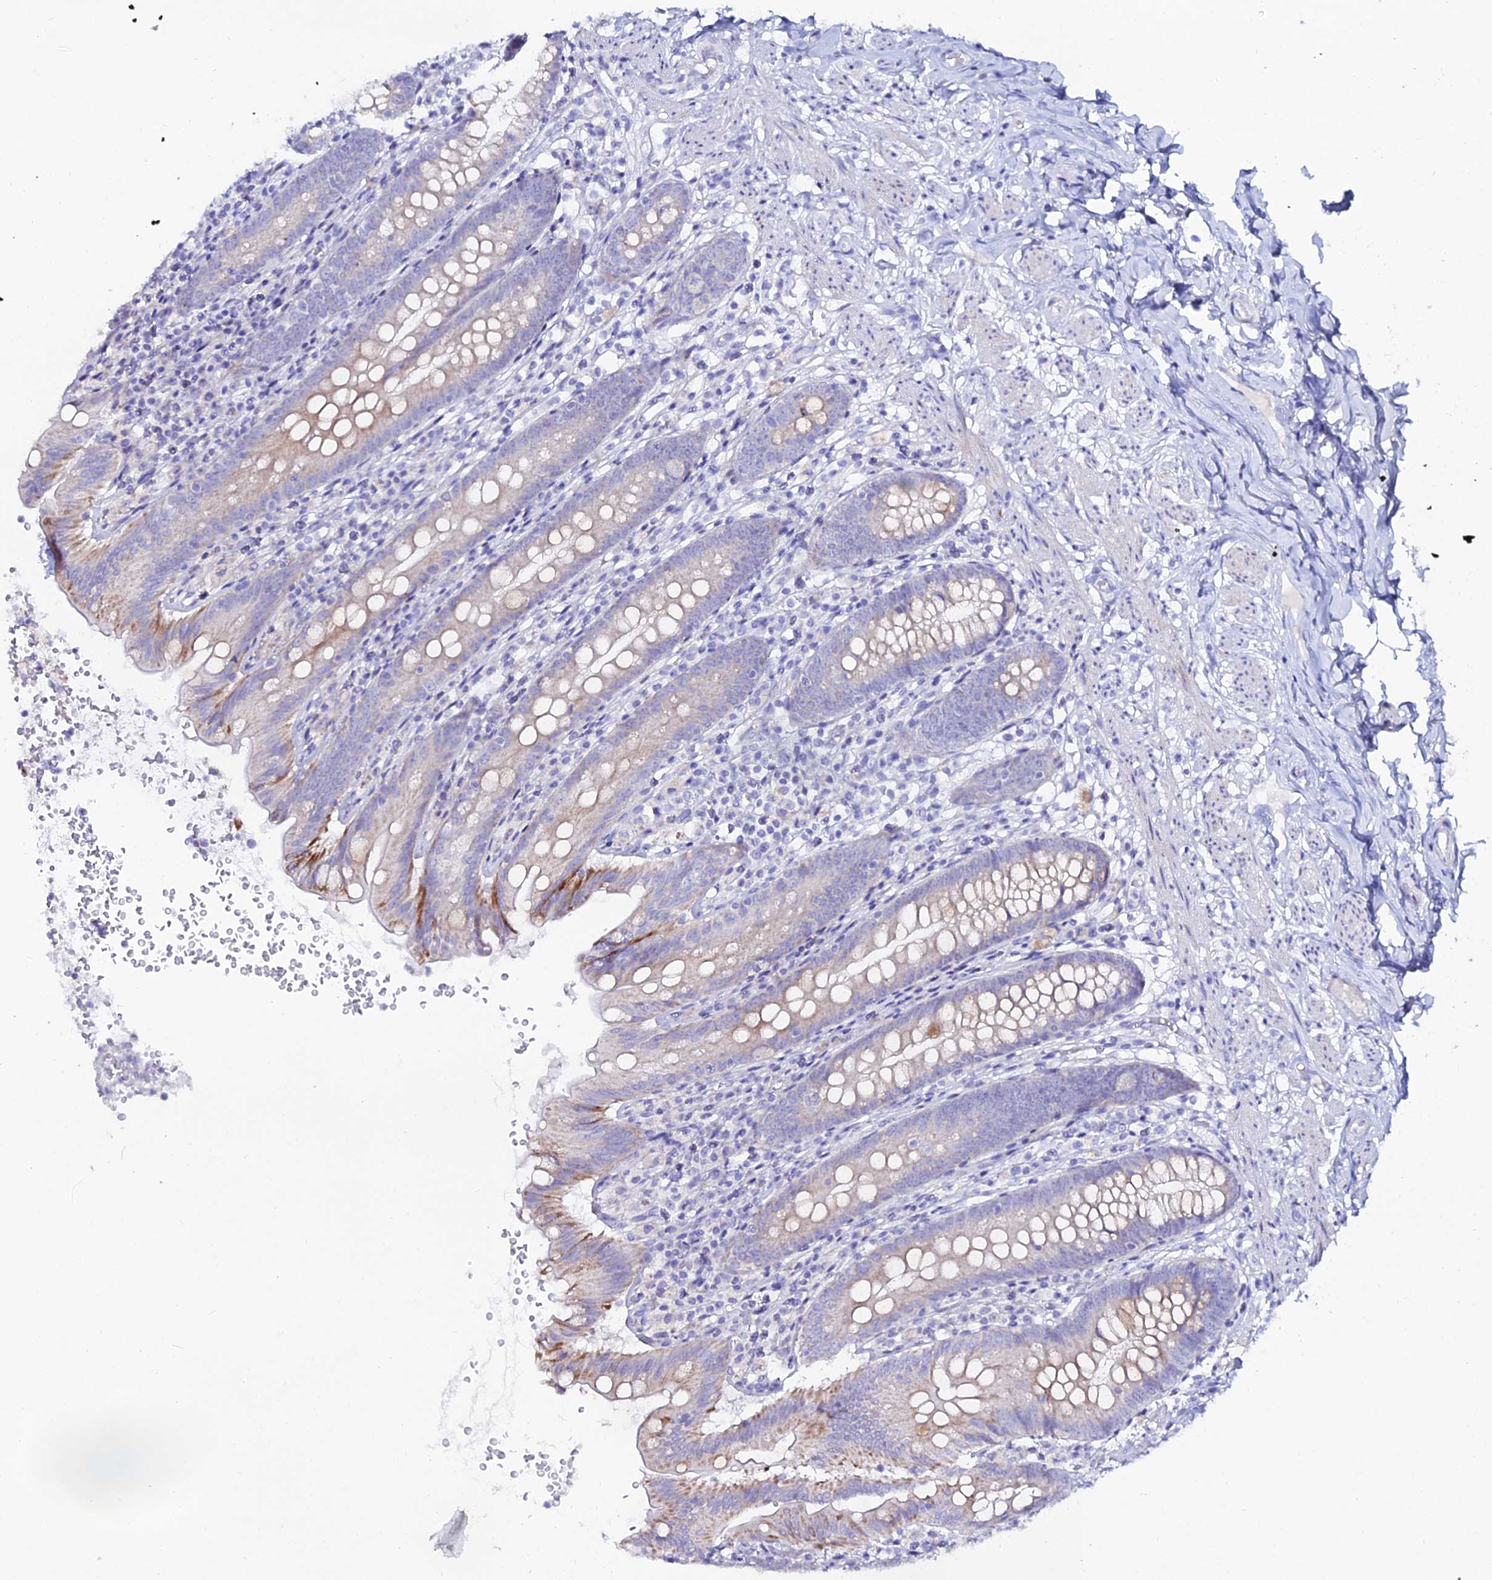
{"staining": {"intensity": "moderate", "quantity": "25%-75%", "location": "cytoplasmic/membranous"}, "tissue": "appendix", "cell_type": "Glandular cells", "image_type": "normal", "snomed": [{"axis": "morphology", "description": "Normal tissue, NOS"}, {"axis": "topography", "description": "Appendix"}], "caption": "DAB (3,3'-diaminobenzidine) immunohistochemical staining of unremarkable appendix demonstrates moderate cytoplasmic/membranous protein positivity in about 25%-75% of glandular cells.", "gene": "DHX34", "patient": {"sex": "male", "age": 55}}